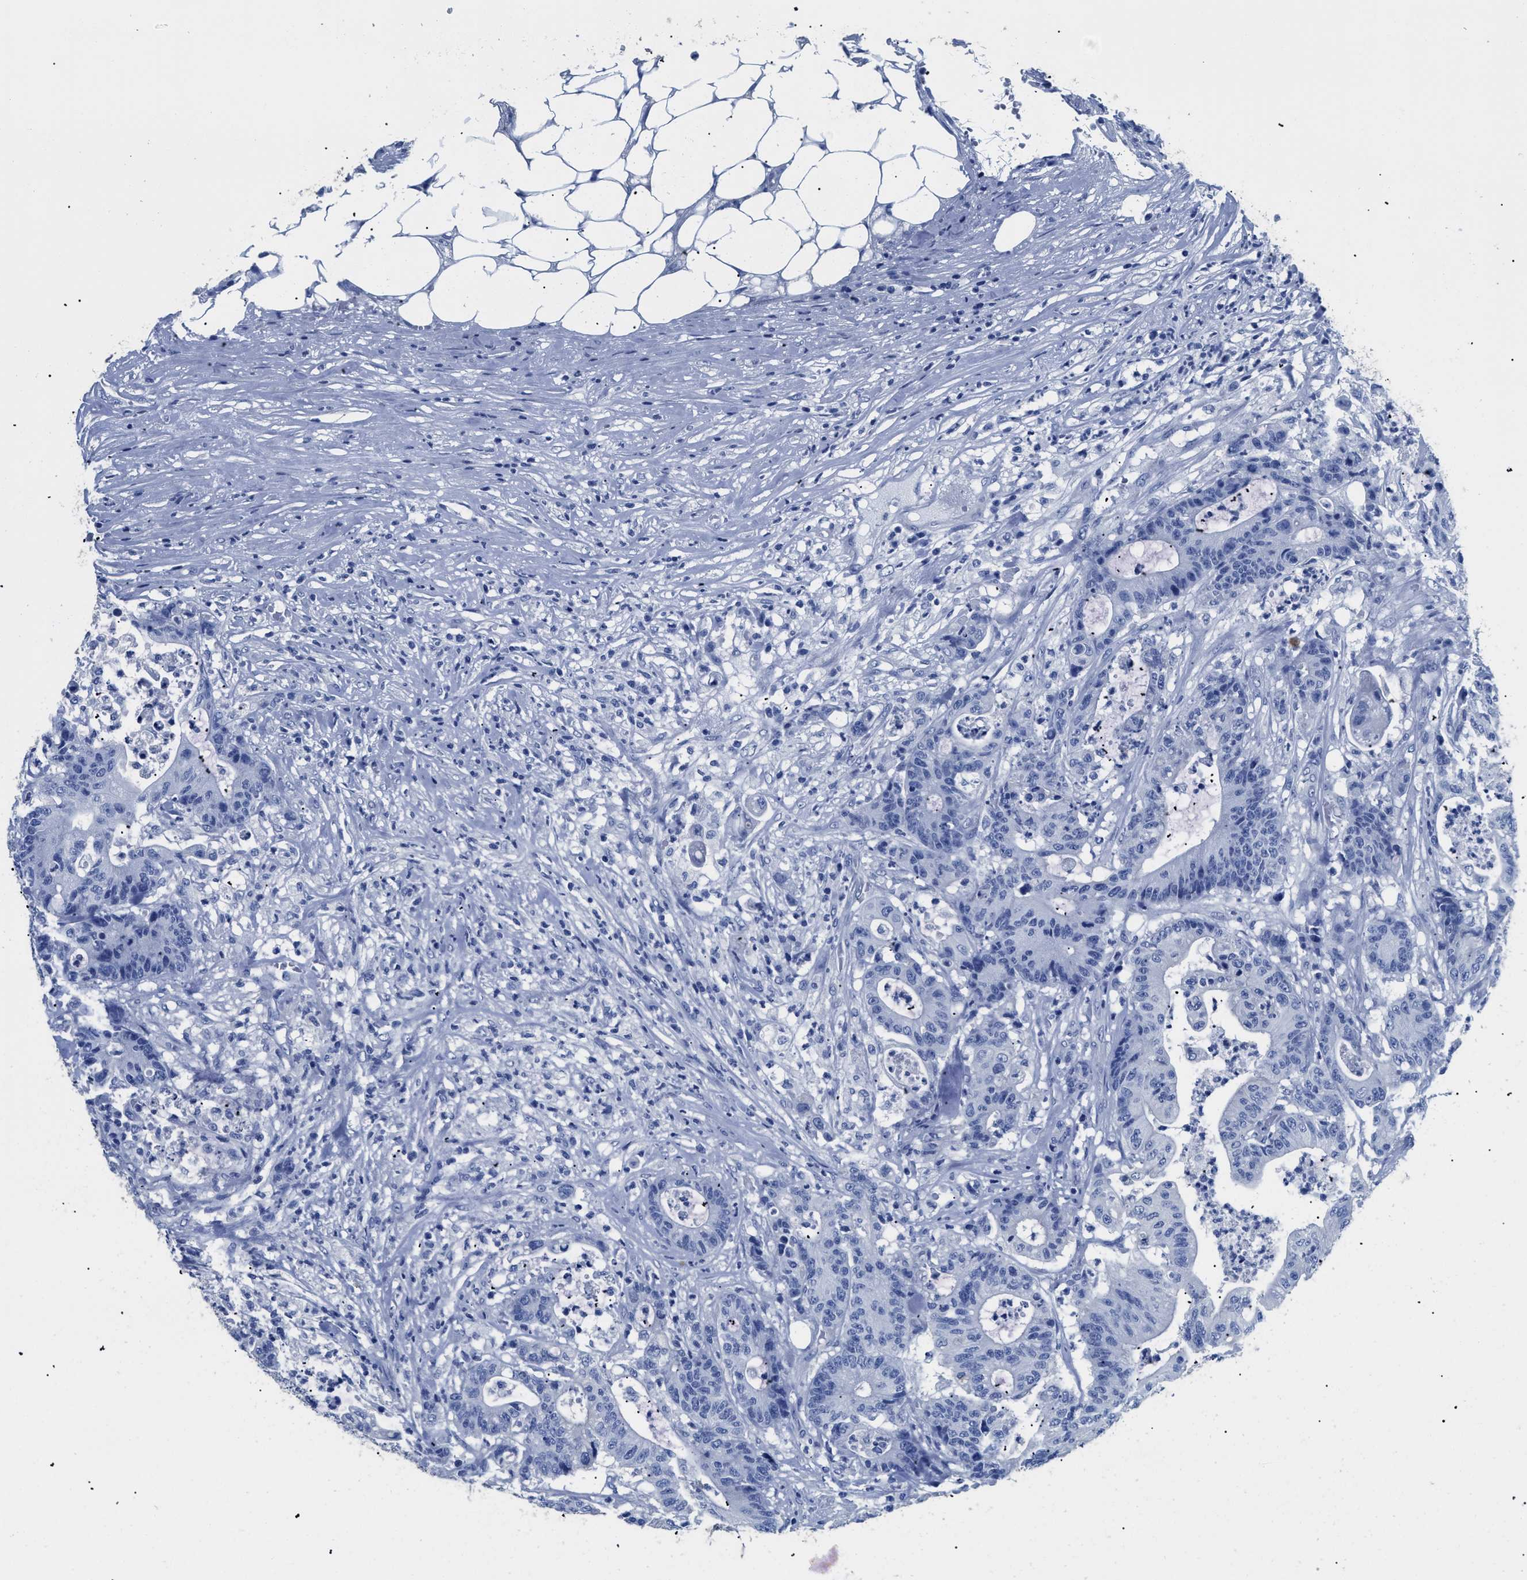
{"staining": {"intensity": "negative", "quantity": "none", "location": "none"}, "tissue": "colorectal cancer", "cell_type": "Tumor cells", "image_type": "cancer", "snomed": [{"axis": "morphology", "description": "Adenocarcinoma, NOS"}, {"axis": "topography", "description": "Colon"}], "caption": "Immunohistochemical staining of human adenocarcinoma (colorectal) shows no significant expression in tumor cells.", "gene": "DLC1", "patient": {"sex": "female", "age": 84}}